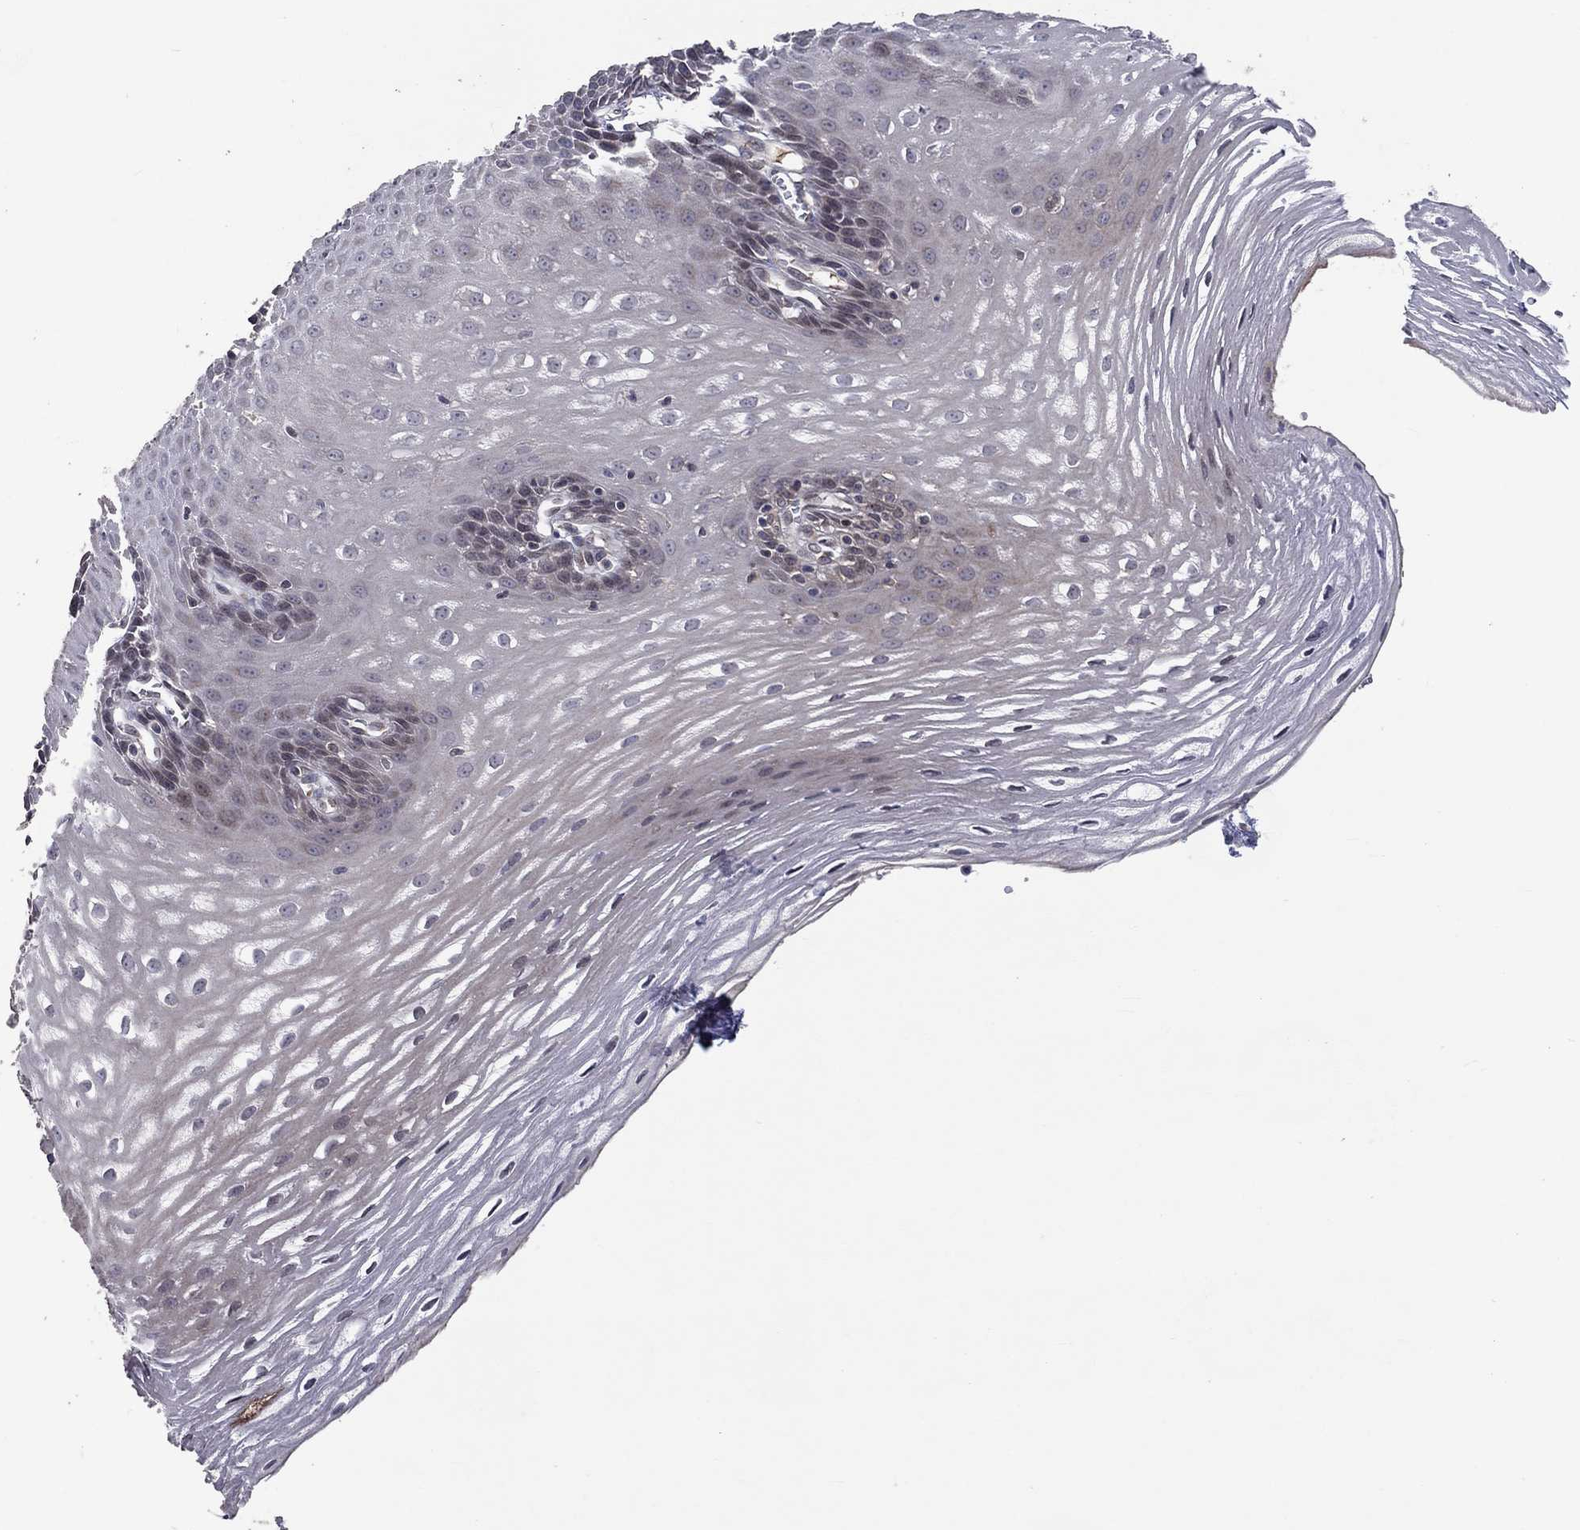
{"staining": {"intensity": "negative", "quantity": "none", "location": "none"}, "tissue": "esophagus", "cell_type": "Squamous epithelial cells", "image_type": "normal", "snomed": [{"axis": "morphology", "description": "Normal tissue, NOS"}, {"axis": "topography", "description": "Esophagus"}], "caption": "A photomicrograph of esophagus stained for a protein shows no brown staining in squamous epithelial cells. Brightfield microscopy of immunohistochemistry stained with DAB (3,3'-diaminobenzidine) (brown) and hematoxylin (blue), captured at high magnification.", "gene": "CETN3", "patient": {"sex": "male", "age": 72}}